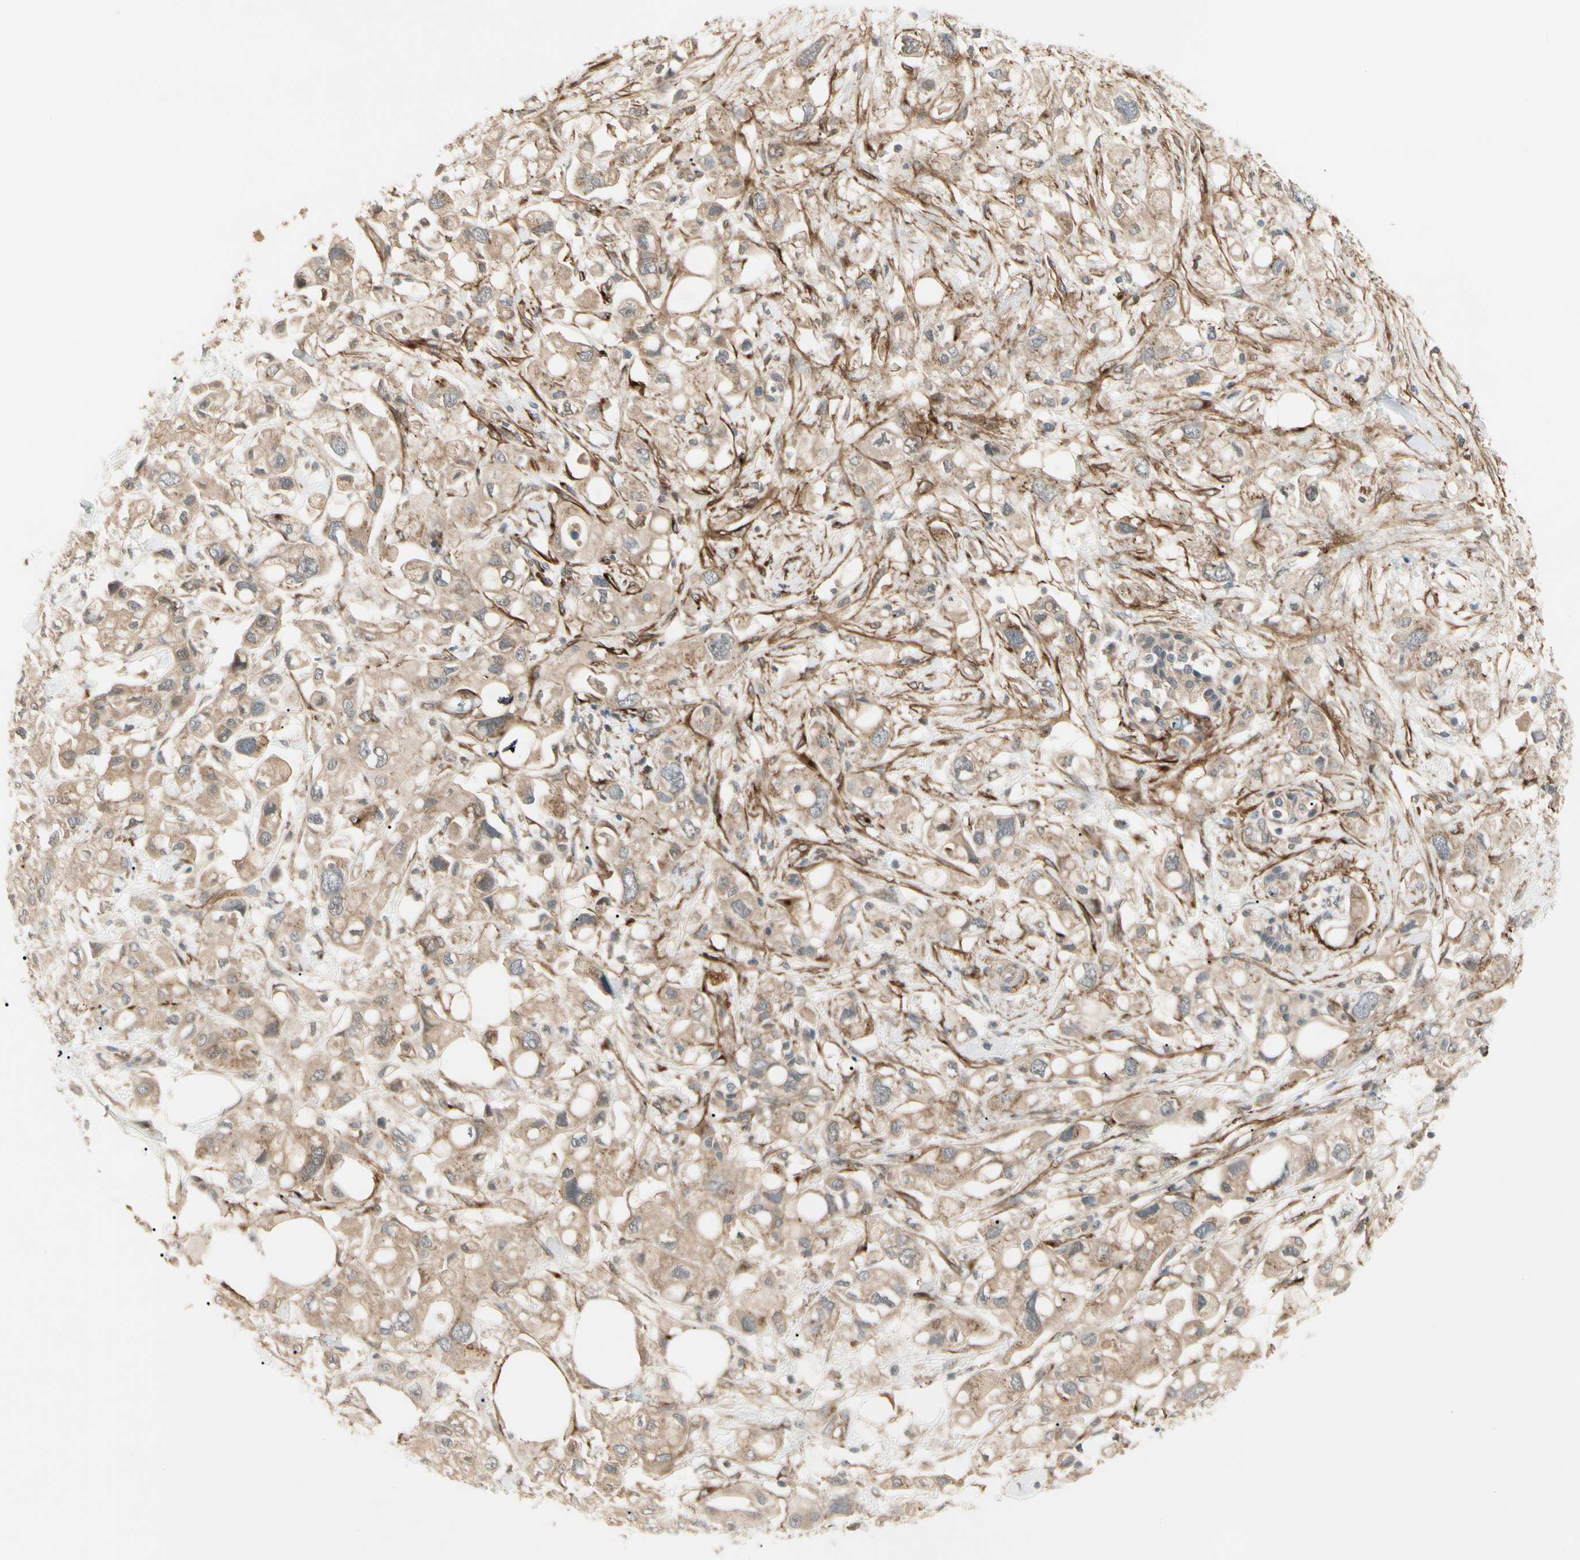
{"staining": {"intensity": "moderate", "quantity": ">75%", "location": "cytoplasmic/membranous"}, "tissue": "pancreatic cancer", "cell_type": "Tumor cells", "image_type": "cancer", "snomed": [{"axis": "morphology", "description": "Adenocarcinoma, NOS"}, {"axis": "topography", "description": "Pancreas"}], "caption": "Human pancreatic cancer stained with a brown dye displays moderate cytoplasmic/membranous positive positivity in about >75% of tumor cells.", "gene": "F2R", "patient": {"sex": "female", "age": 56}}